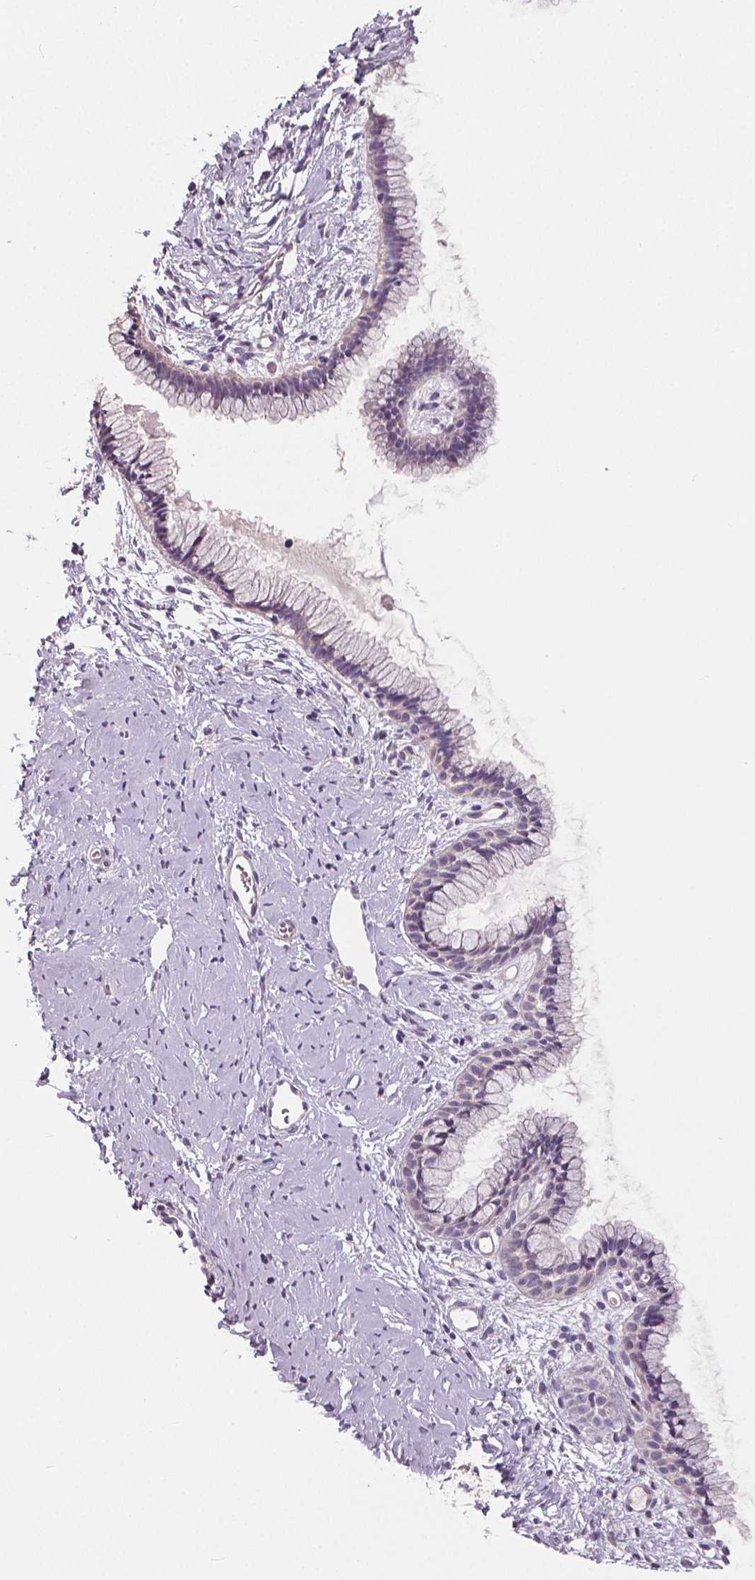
{"staining": {"intensity": "negative", "quantity": "none", "location": "none"}, "tissue": "cervix", "cell_type": "Glandular cells", "image_type": "normal", "snomed": [{"axis": "morphology", "description": "Normal tissue, NOS"}, {"axis": "topography", "description": "Cervix"}], "caption": "Immunohistochemistry of normal human cervix exhibits no expression in glandular cells.", "gene": "FLT1", "patient": {"sex": "female", "age": 40}}